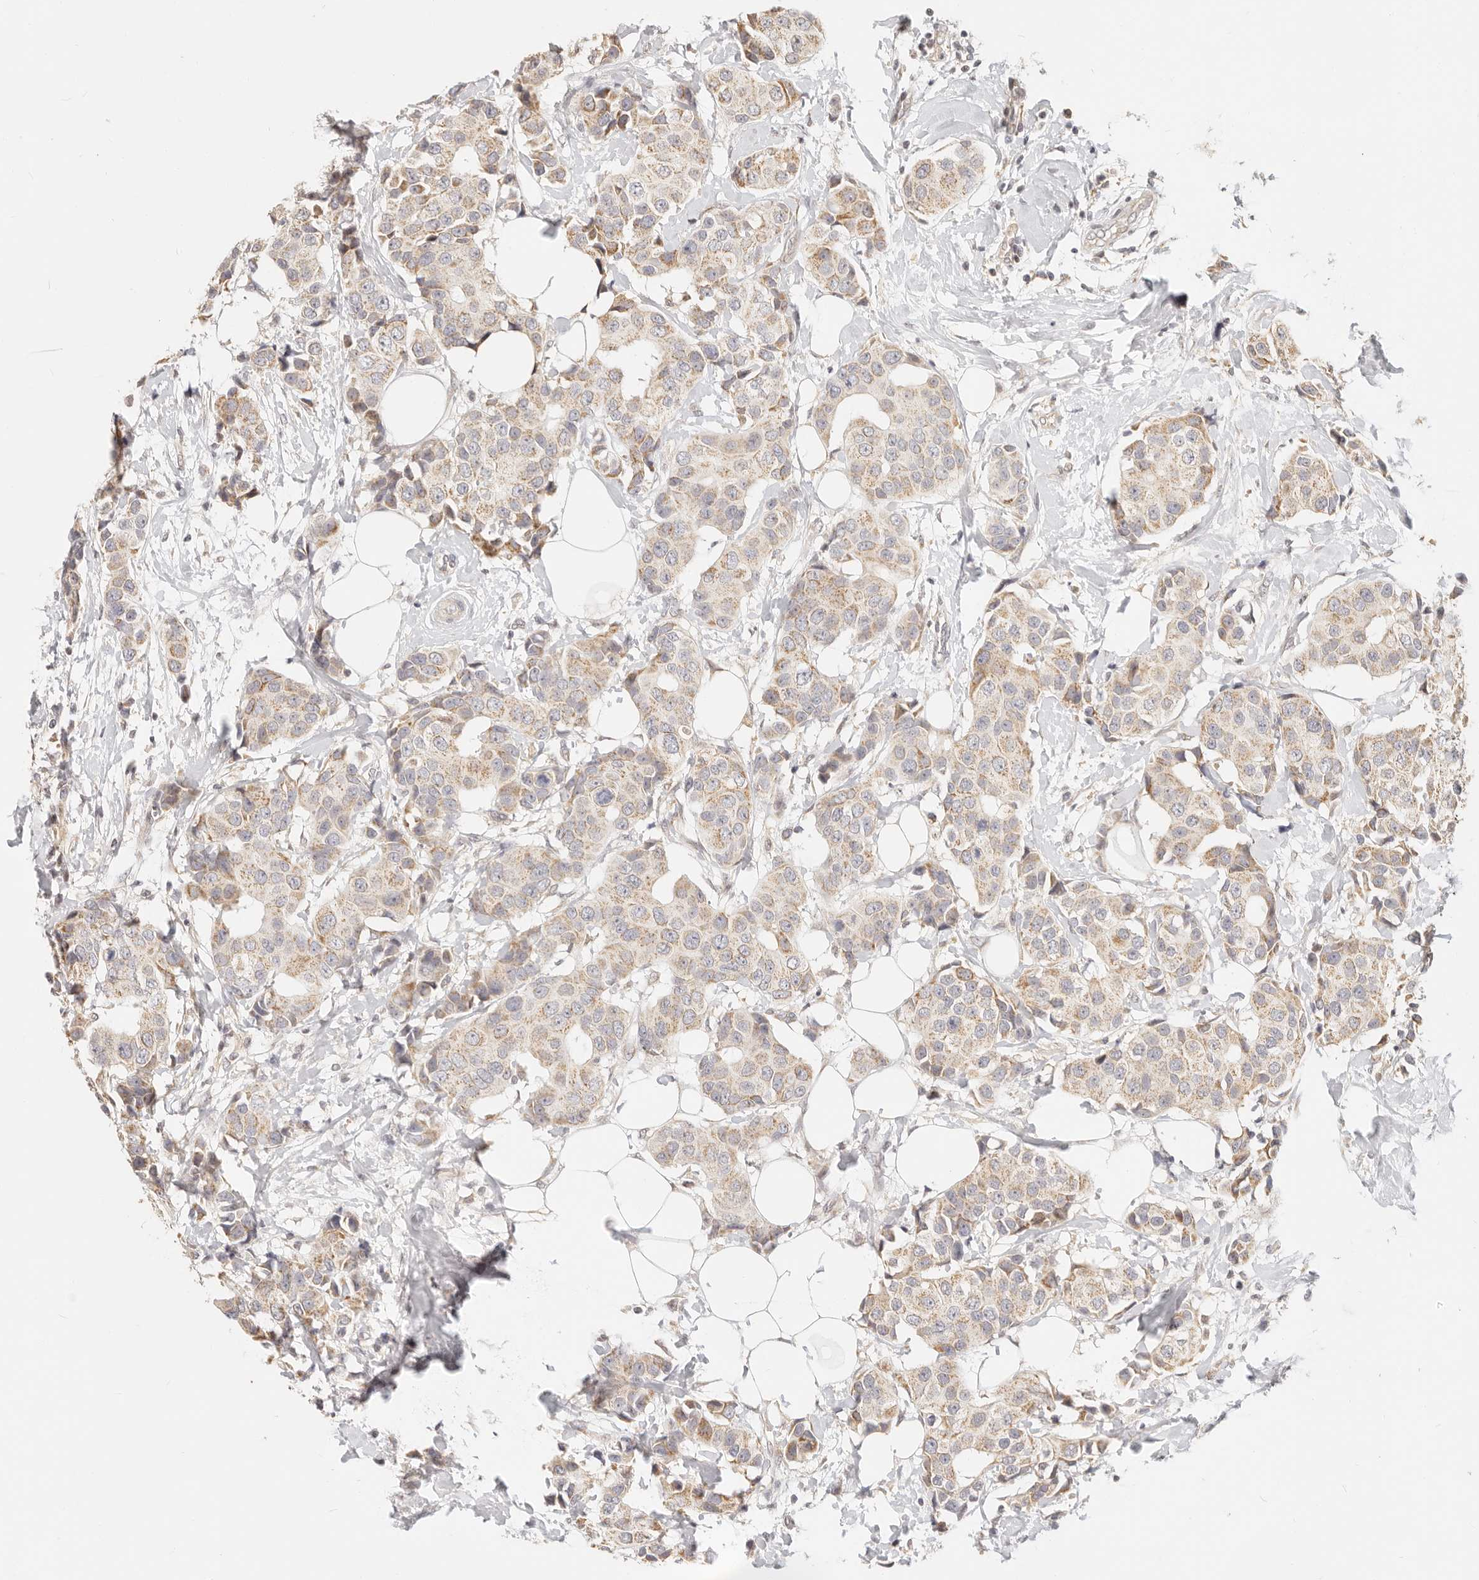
{"staining": {"intensity": "weak", "quantity": ">75%", "location": "cytoplasmic/membranous"}, "tissue": "breast cancer", "cell_type": "Tumor cells", "image_type": "cancer", "snomed": [{"axis": "morphology", "description": "Normal tissue, NOS"}, {"axis": "morphology", "description": "Duct carcinoma"}, {"axis": "topography", "description": "Breast"}], "caption": "Immunohistochemical staining of breast cancer demonstrates low levels of weak cytoplasmic/membranous staining in about >75% of tumor cells.", "gene": "TIMM17A", "patient": {"sex": "female", "age": 39}}